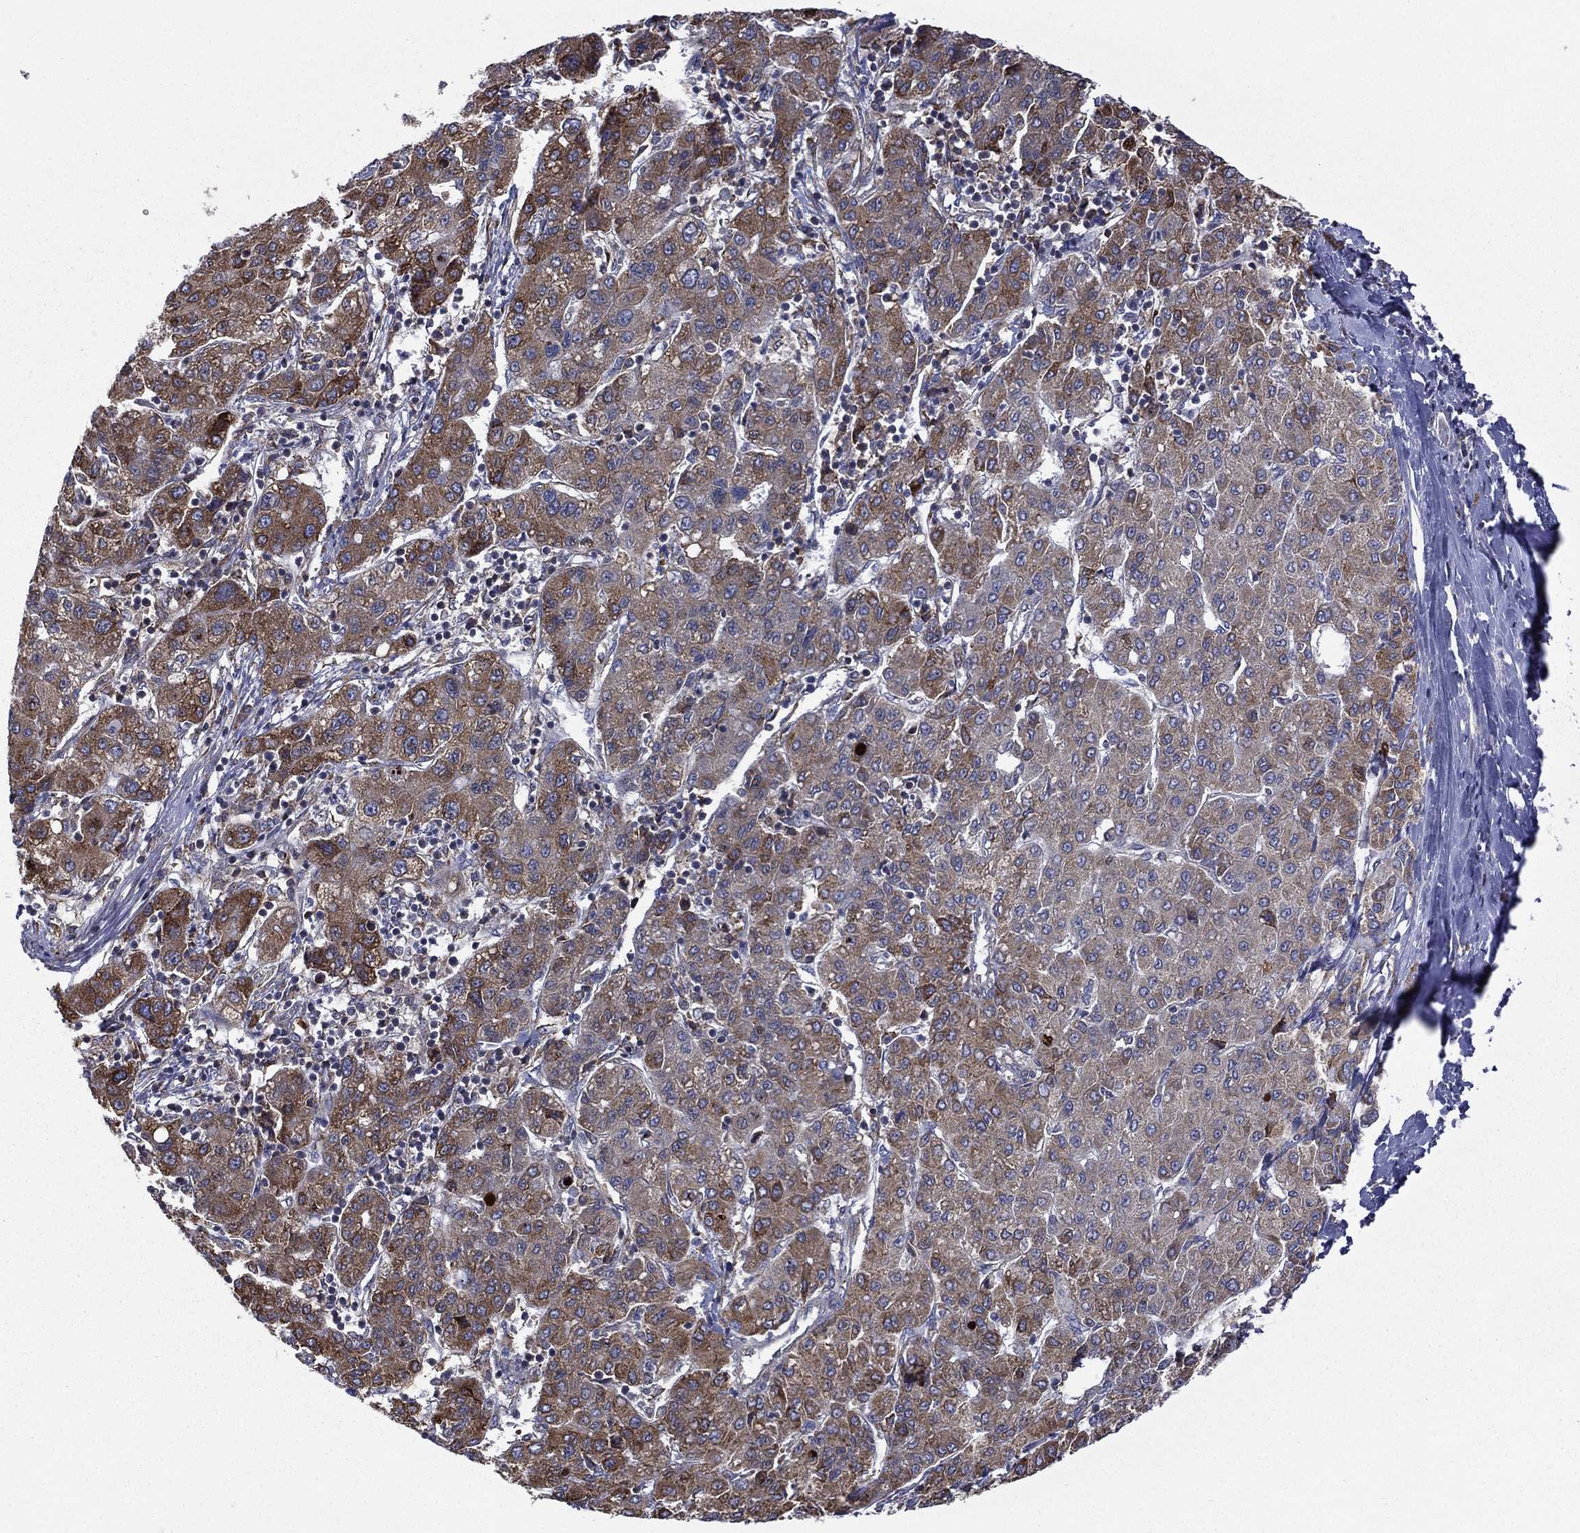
{"staining": {"intensity": "strong", "quantity": ">75%", "location": "cytoplasmic/membranous"}, "tissue": "liver cancer", "cell_type": "Tumor cells", "image_type": "cancer", "snomed": [{"axis": "morphology", "description": "Carcinoma, Hepatocellular, NOS"}, {"axis": "topography", "description": "Liver"}], "caption": "IHC histopathology image of liver cancer (hepatocellular carcinoma) stained for a protein (brown), which exhibits high levels of strong cytoplasmic/membranous positivity in about >75% of tumor cells.", "gene": "C20orf96", "patient": {"sex": "male", "age": 65}}